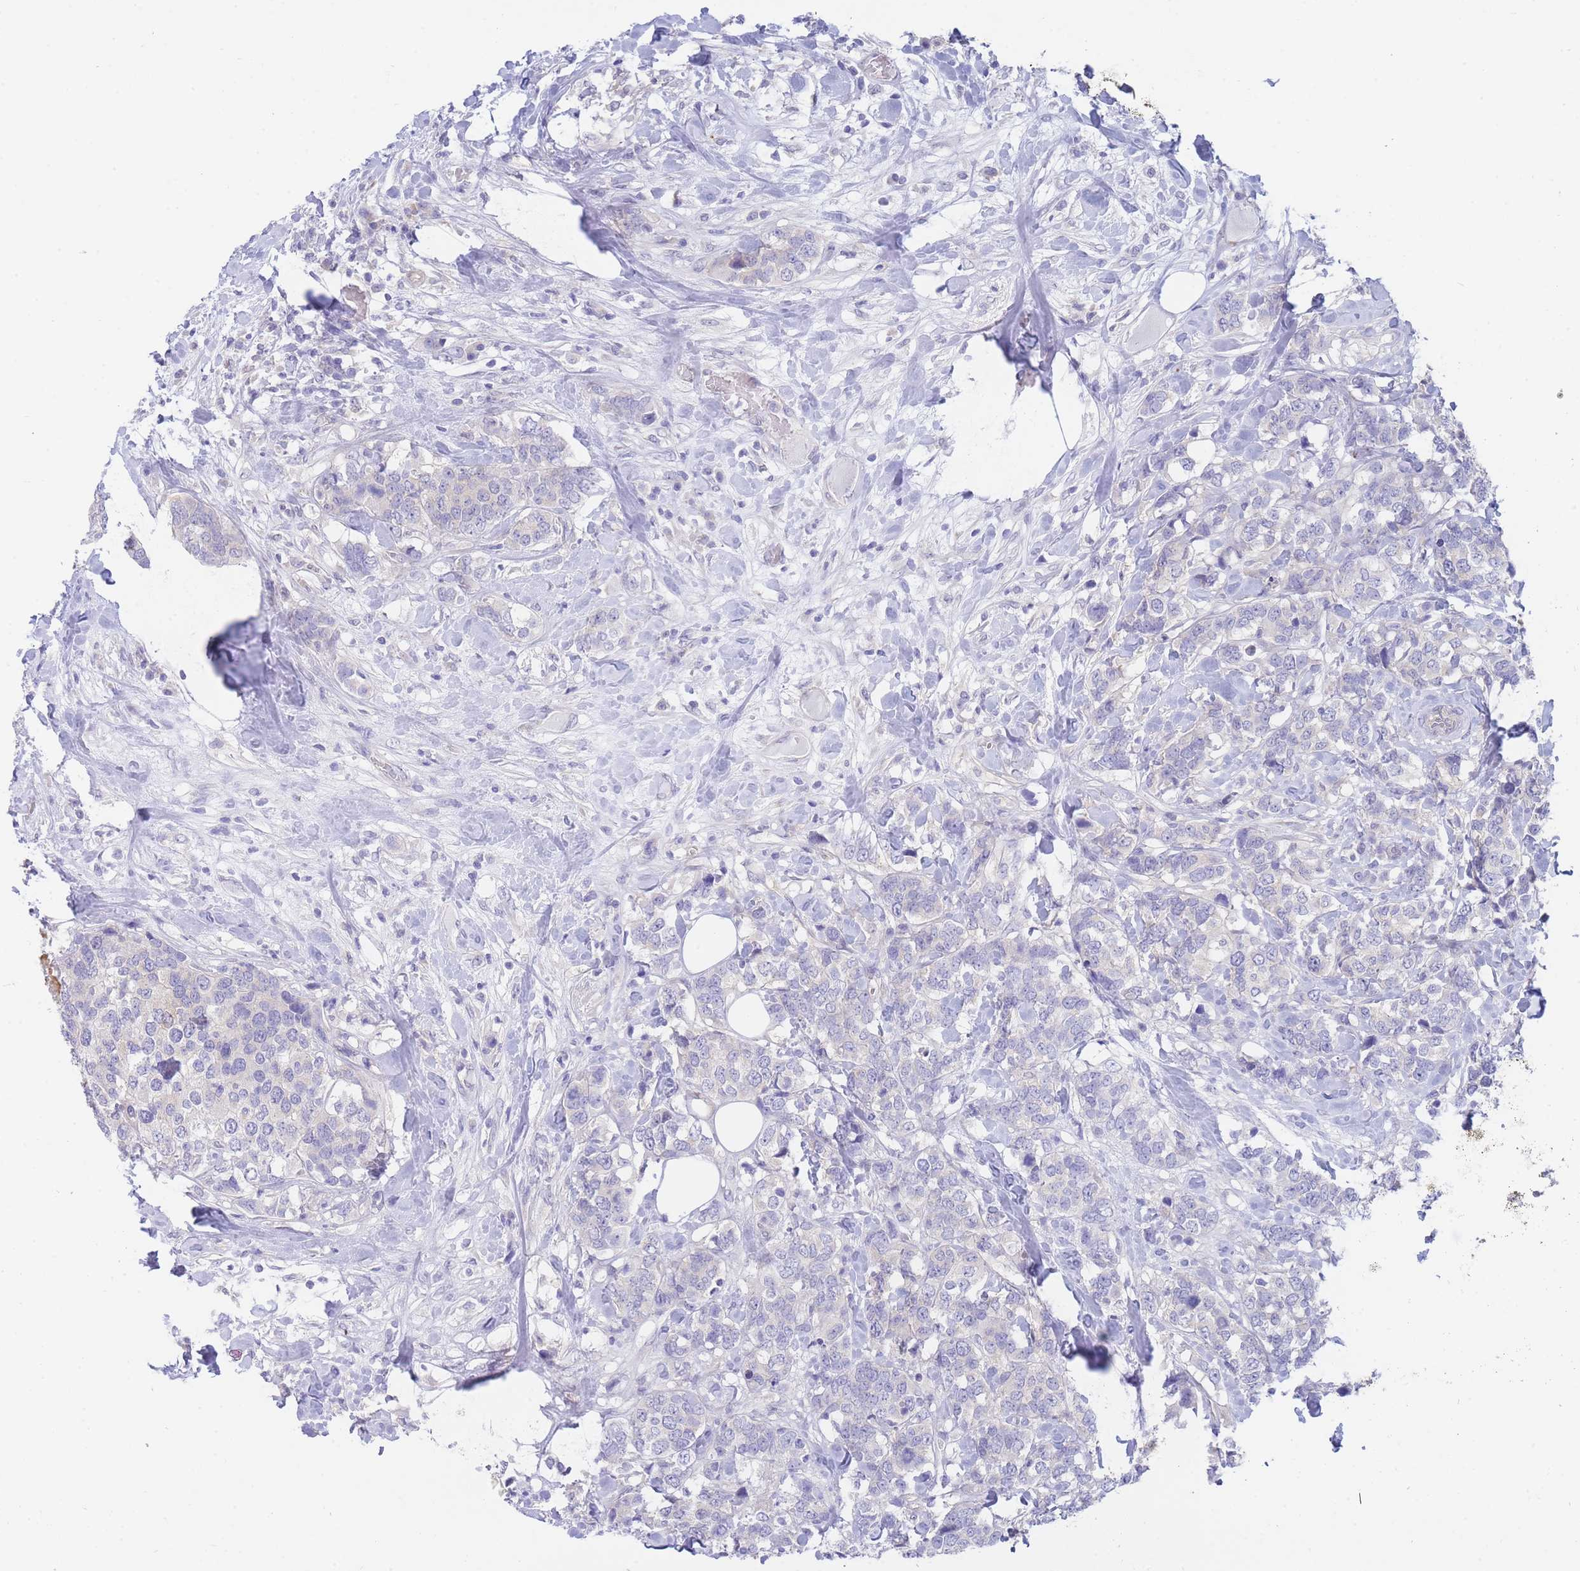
{"staining": {"intensity": "negative", "quantity": "none", "location": "none"}, "tissue": "breast cancer", "cell_type": "Tumor cells", "image_type": "cancer", "snomed": [{"axis": "morphology", "description": "Lobular carcinoma"}, {"axis": "topography", "description": "Breast"}], "caption": "The immunohistochemistry (IHC) image has no significant staining in tumor cells of breast cancer (lobular carcinoma) tissue. (DAB (3,3'-diaminobenzidine) immunohistochemistry with hematoxylin counter stain).", "gene": "SUGT1", "patient": {"sex": "female", "age": 59}}